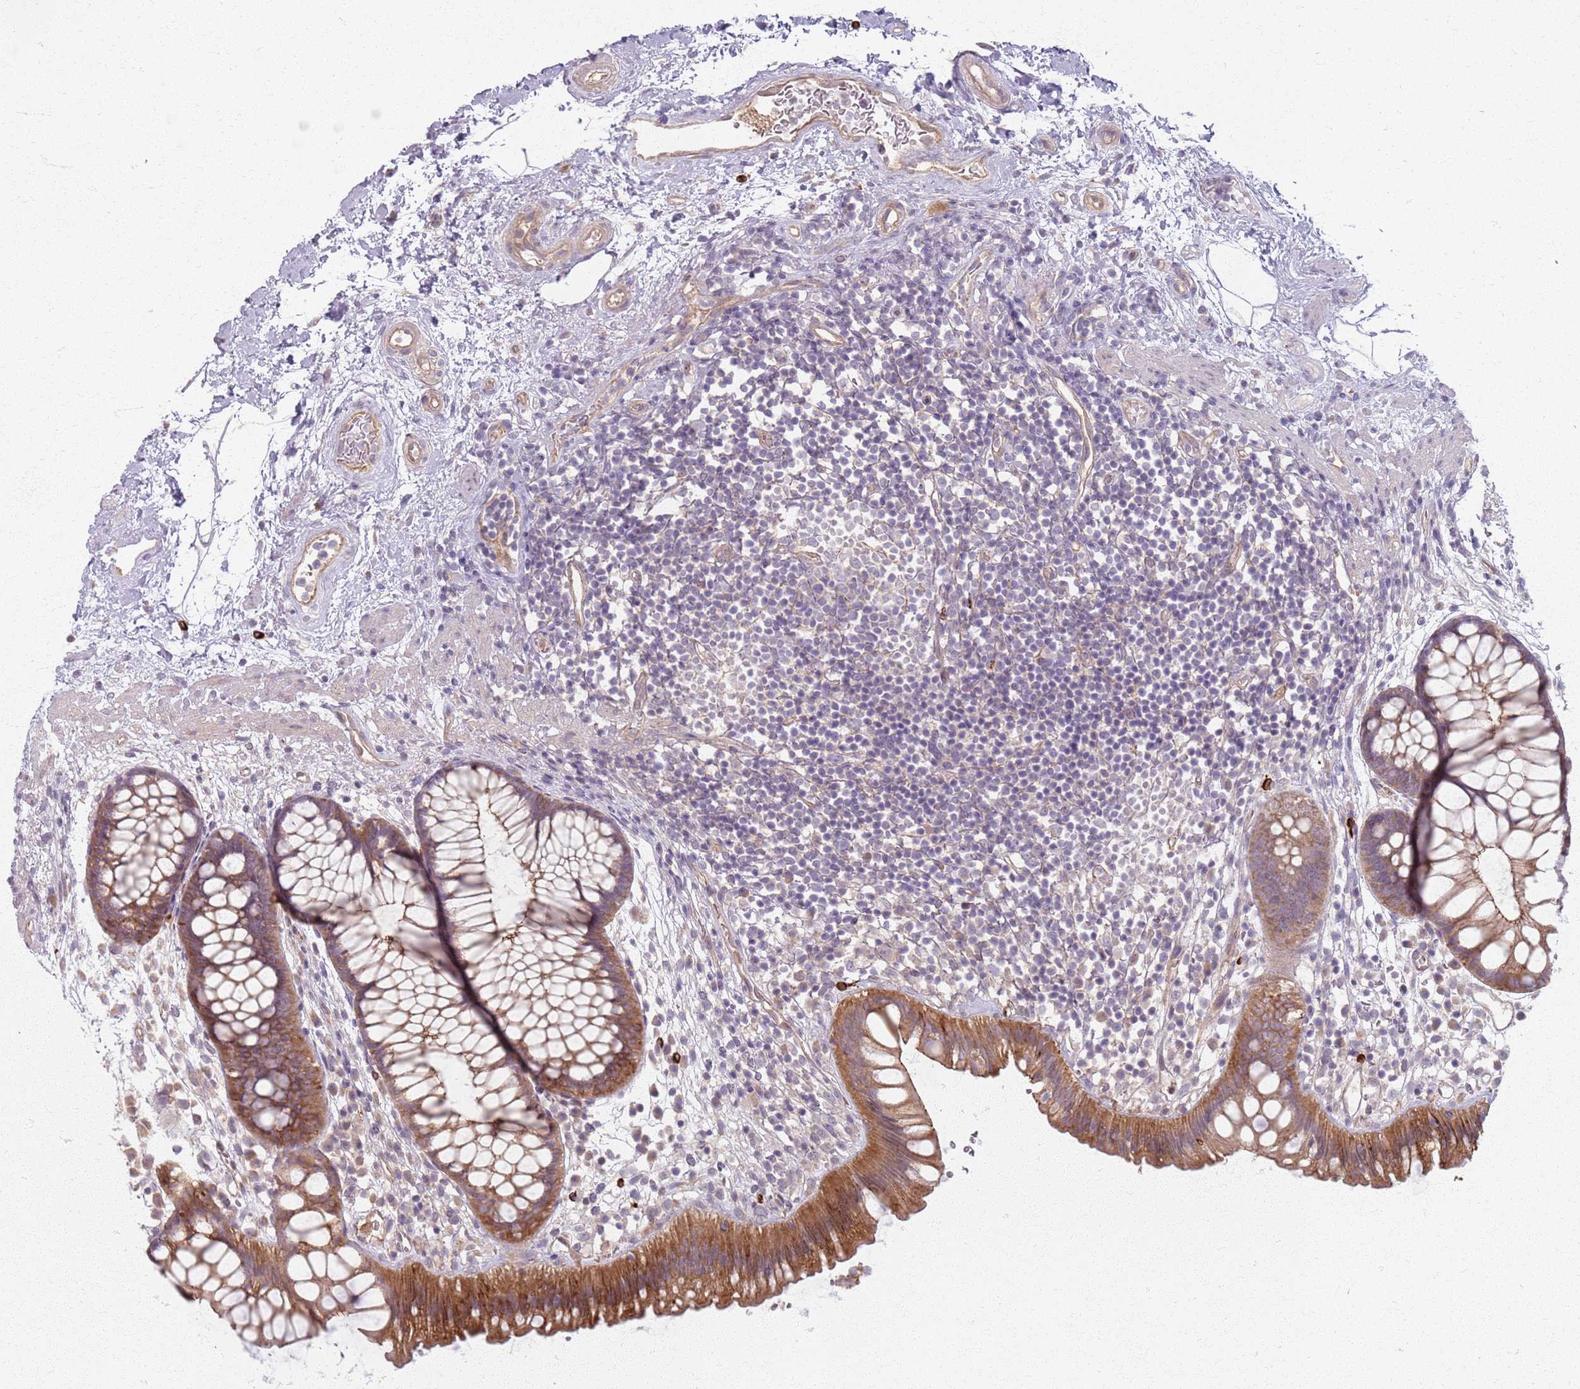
{"staining": {"intensity": "moderate", "quantity": ">75%", "location": "cytoplasmic/membranous"}, "tissue": "rectum", "cell_type": "Glandular cells", "image_type": "normal", "snomed": [{"axis": "morphology", "description": "Normal tissue, NOS"}, {"axis": "topography", "description": "Rectum"}], "caption": "DAB immunohistochemical staining of benign human rectum reveals moderate cytoplasmic/membranous protein positivity in about >75% of glandular cells.", "gene": "KCNA5", "patient": {"sex": "male", "age": 51}}